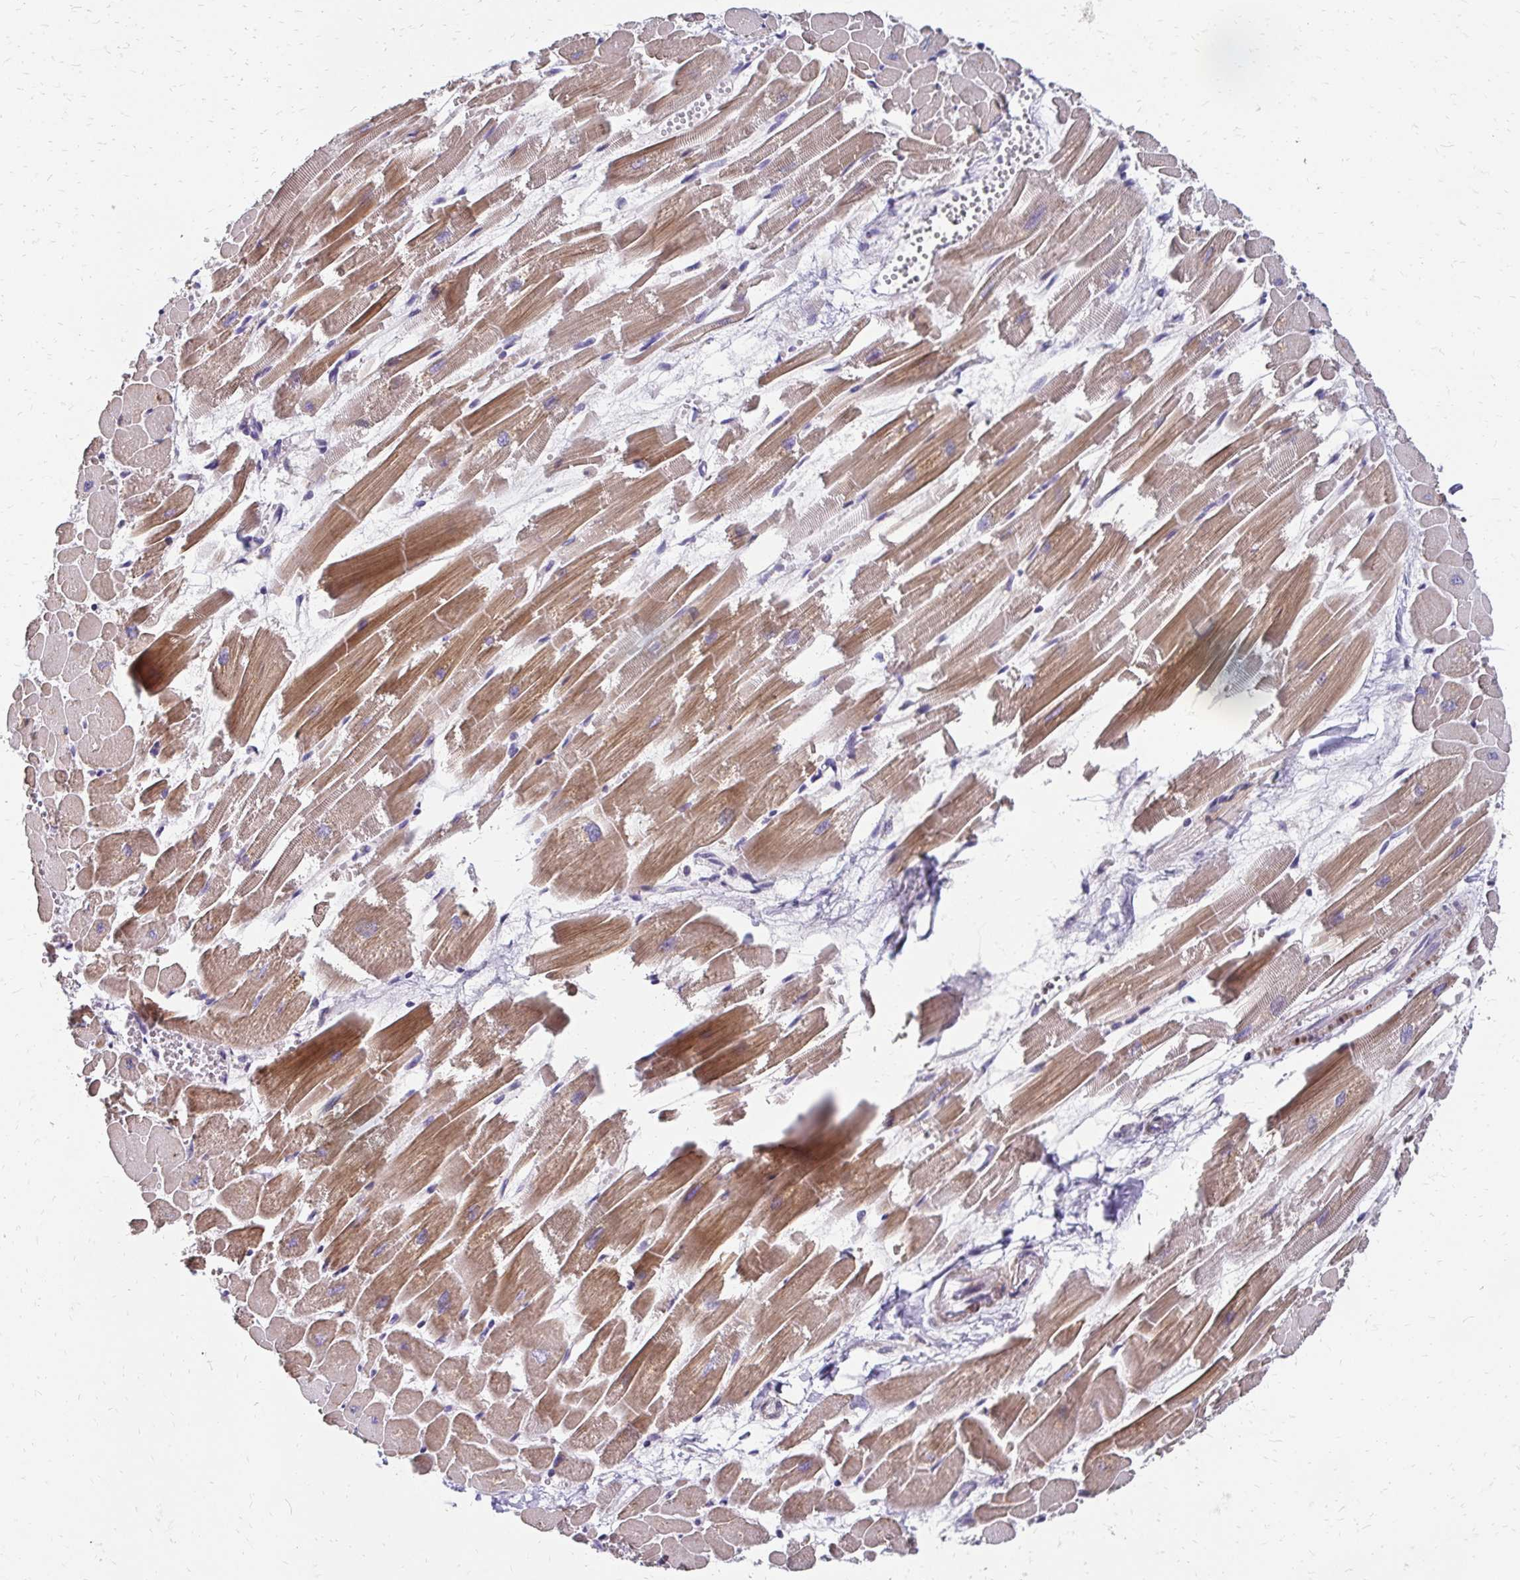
{"staining": {"intensity": "moderate", "quantity": "25%-75%", "location": "cytoplasmic/membranous"}, "tissue": "heart muscle", "cell_type": "Cardiomyocytes", "image_type": "normal", "snomed": [{"axis": "morphology", "description": "Normal tissue, NOS"}, {"axis": "topography", "description": "Heart"}], "caption": "DAB immunohistochemical staining of normal human heart muscle displays moderate cytoplasmic/membranous protein positivity in approximately 25%-75% of cardiomyocytes.", "gene": "DTNB", "patient": {"sex": "female", "age": 52}}